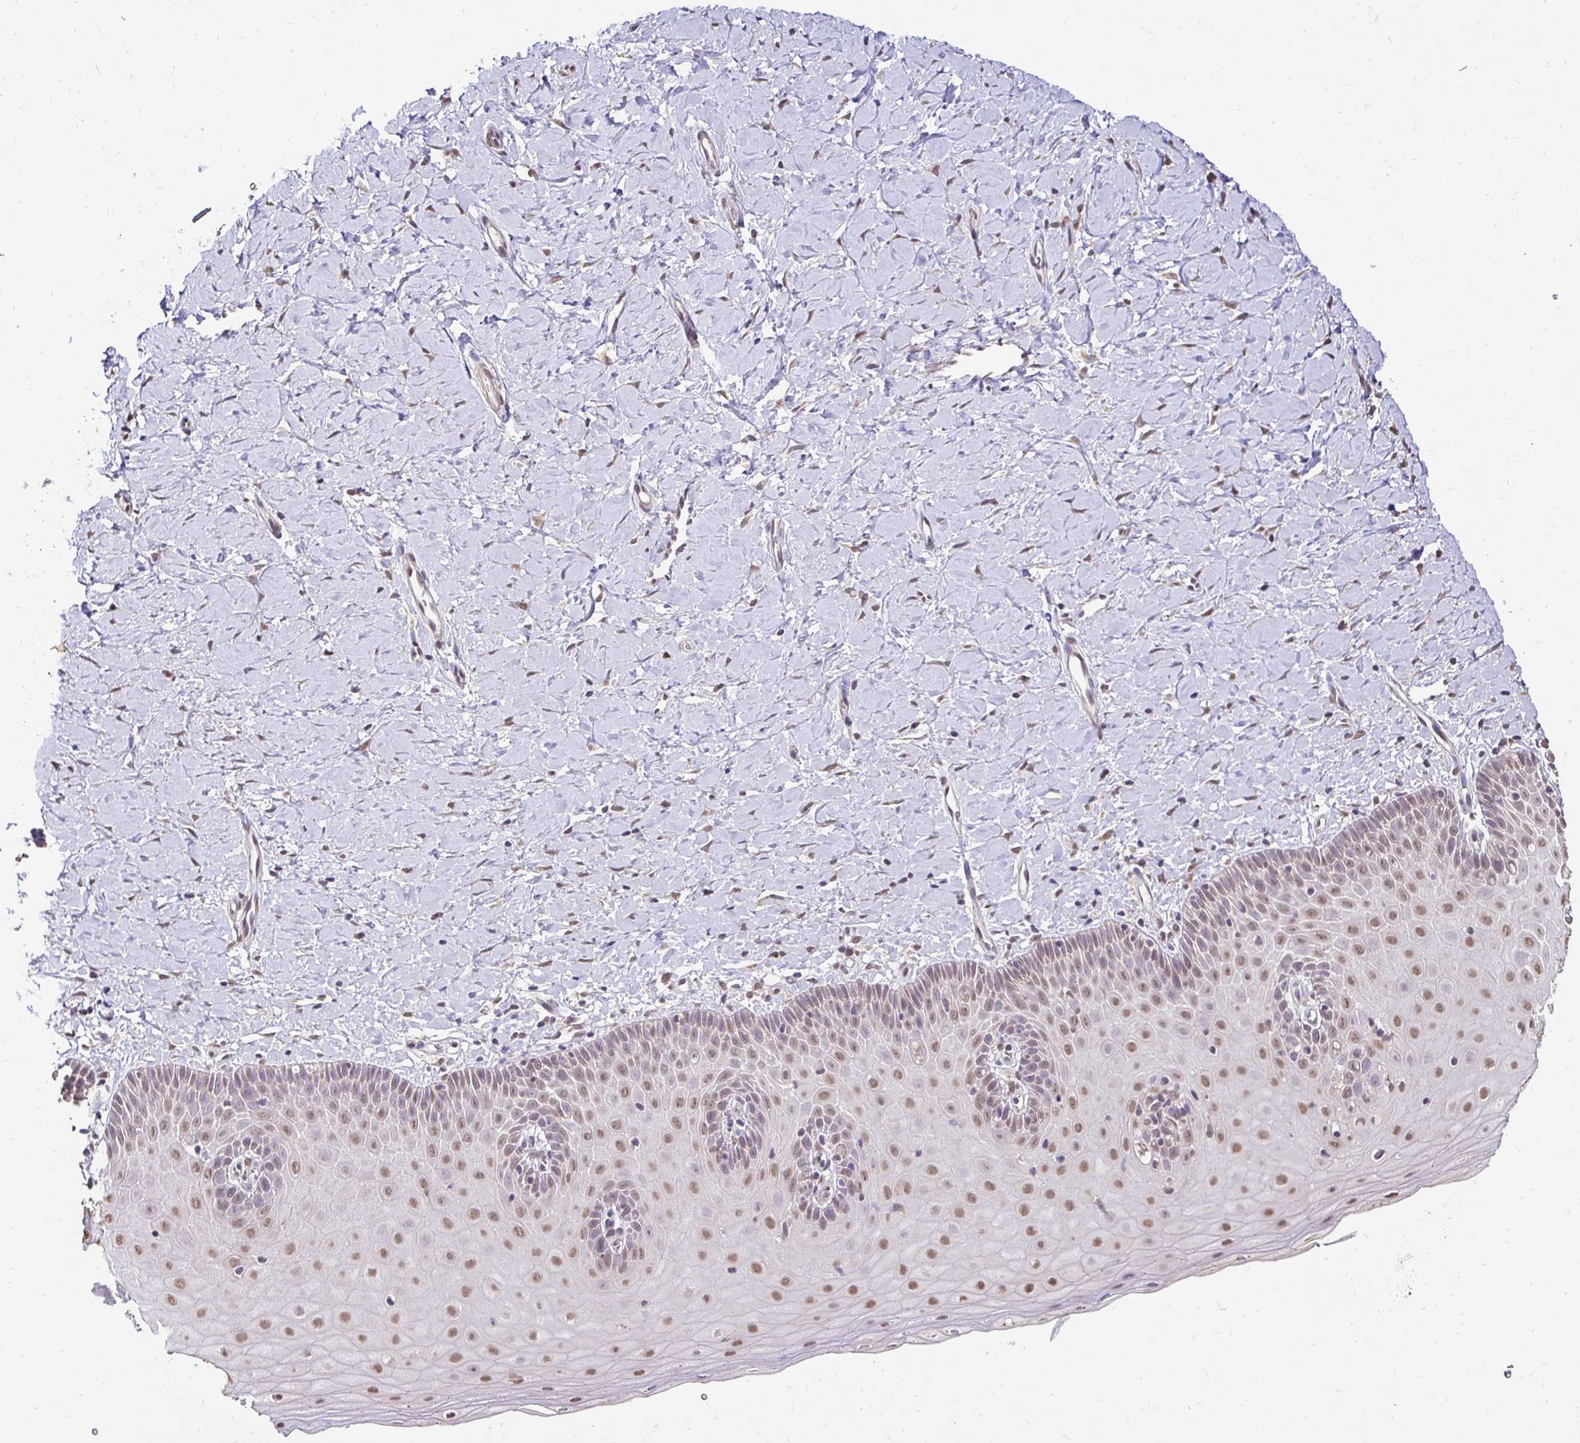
{"staining": {"intensity": "moderate", "quantity": "25%-75%", "location": "nuclear"}, "tissue": "cervix", "cell_type": "Squamous epithelial cells", "image_type": "normal", "snomed": [{"axis": "morphology", "description": "Normal tissue, NOS"}, {"axis": "topography", "description": "Cervix"}], "caption": "Moderate nuclear positivity is identified in approximately 25%-75% of squamous epithelial cells in normal cervix.", "gene": "RHEBL1", "patient": {"sex": "female", "age": 37}}